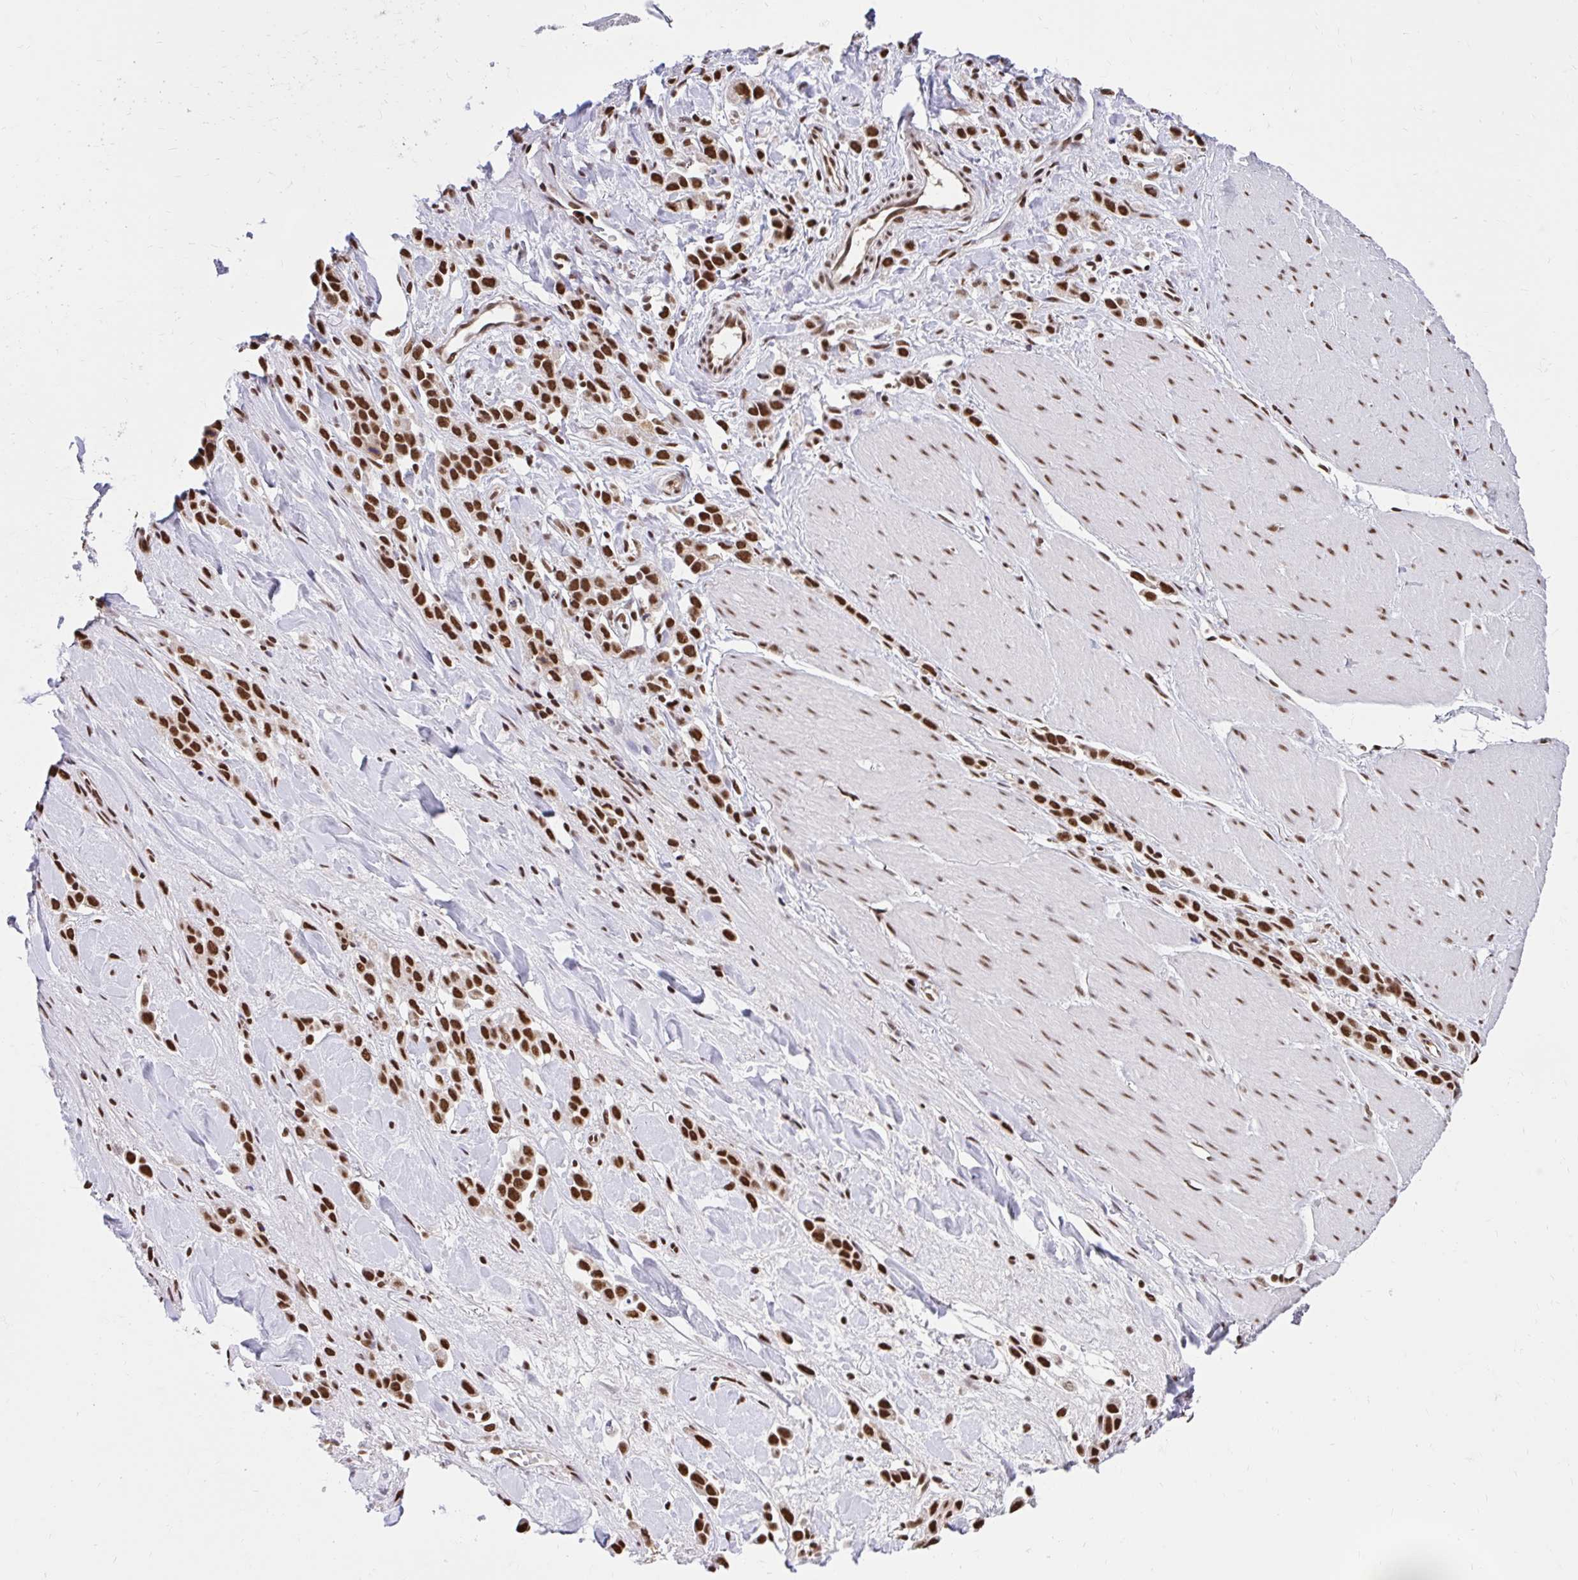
{"staining": {"intensity": "strong", "quantity": ">75%", "location": "nuclear"}, "tissue": "stomach cancer", "cell_type": "Tumor cells", "image_type": "cancer", "snomed": [{"axis": "morphology", "description": "Adenocarcinoma, NOS"}, {"axis": "topography", "description": "Stomach"}], "caption": "Protein analysis of stomach cancer tissue demonstrates strong nuclear positivity in about >75% of tumor cells.", "gene": "ABCA9", "patient": {"sex": "male", "age": 47}}